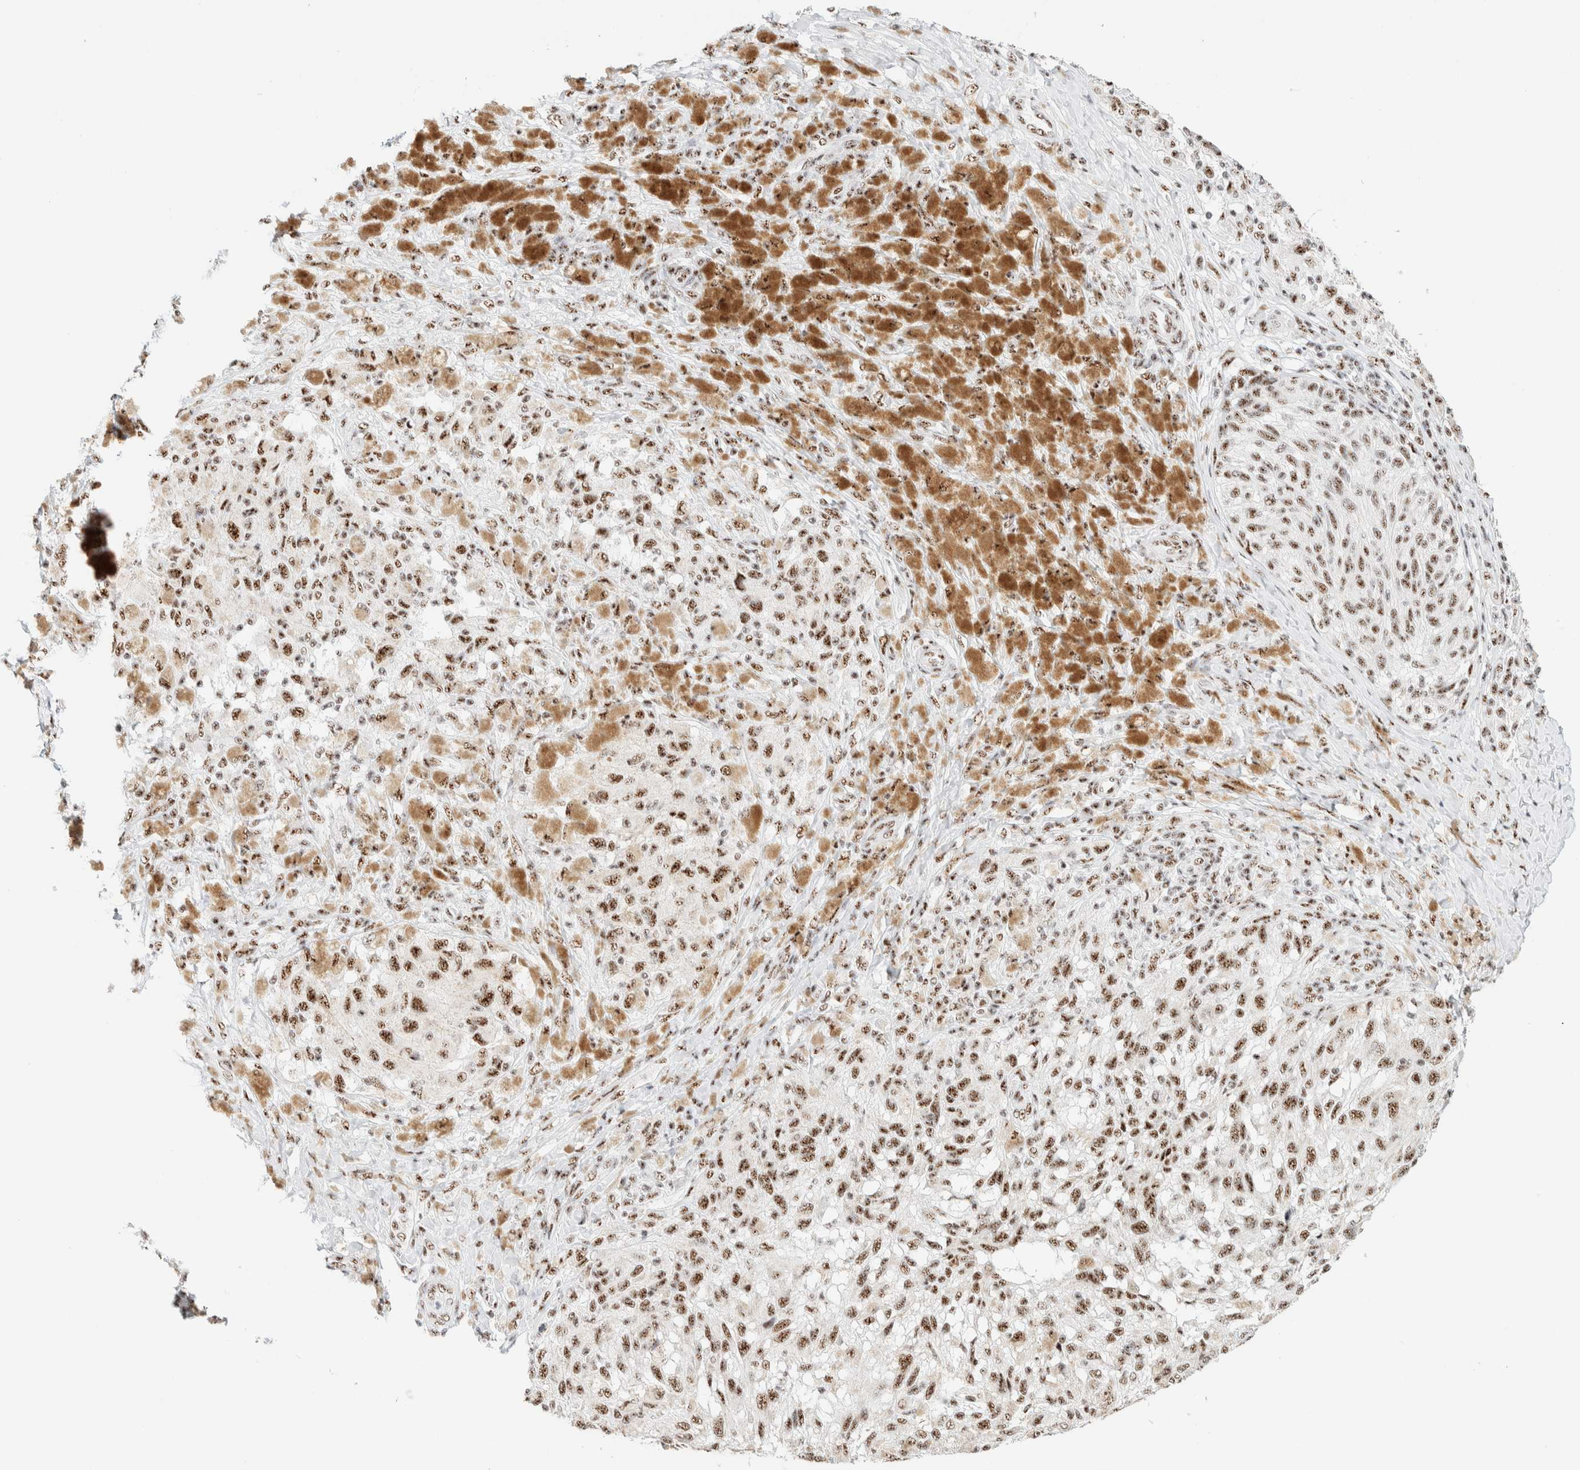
{"staining": {"intensity": "moderate", "quantity": ">75%", "location": "nuclear"}, "tissue": "melanoma", "cell_type": "Tumor cells", "image_type": "cancer", "snomed": [{"axis": "morphology", "description": "Malignant melanoma, NOS"}, {"axis": "topography", "description": "Skin"}], "caption": "Tumor cells reveal moderate nuclear staining in about >75% of cells in malignant melanoma.", "gene": "SON", "patient": {"sex": "female", "age": 73}}